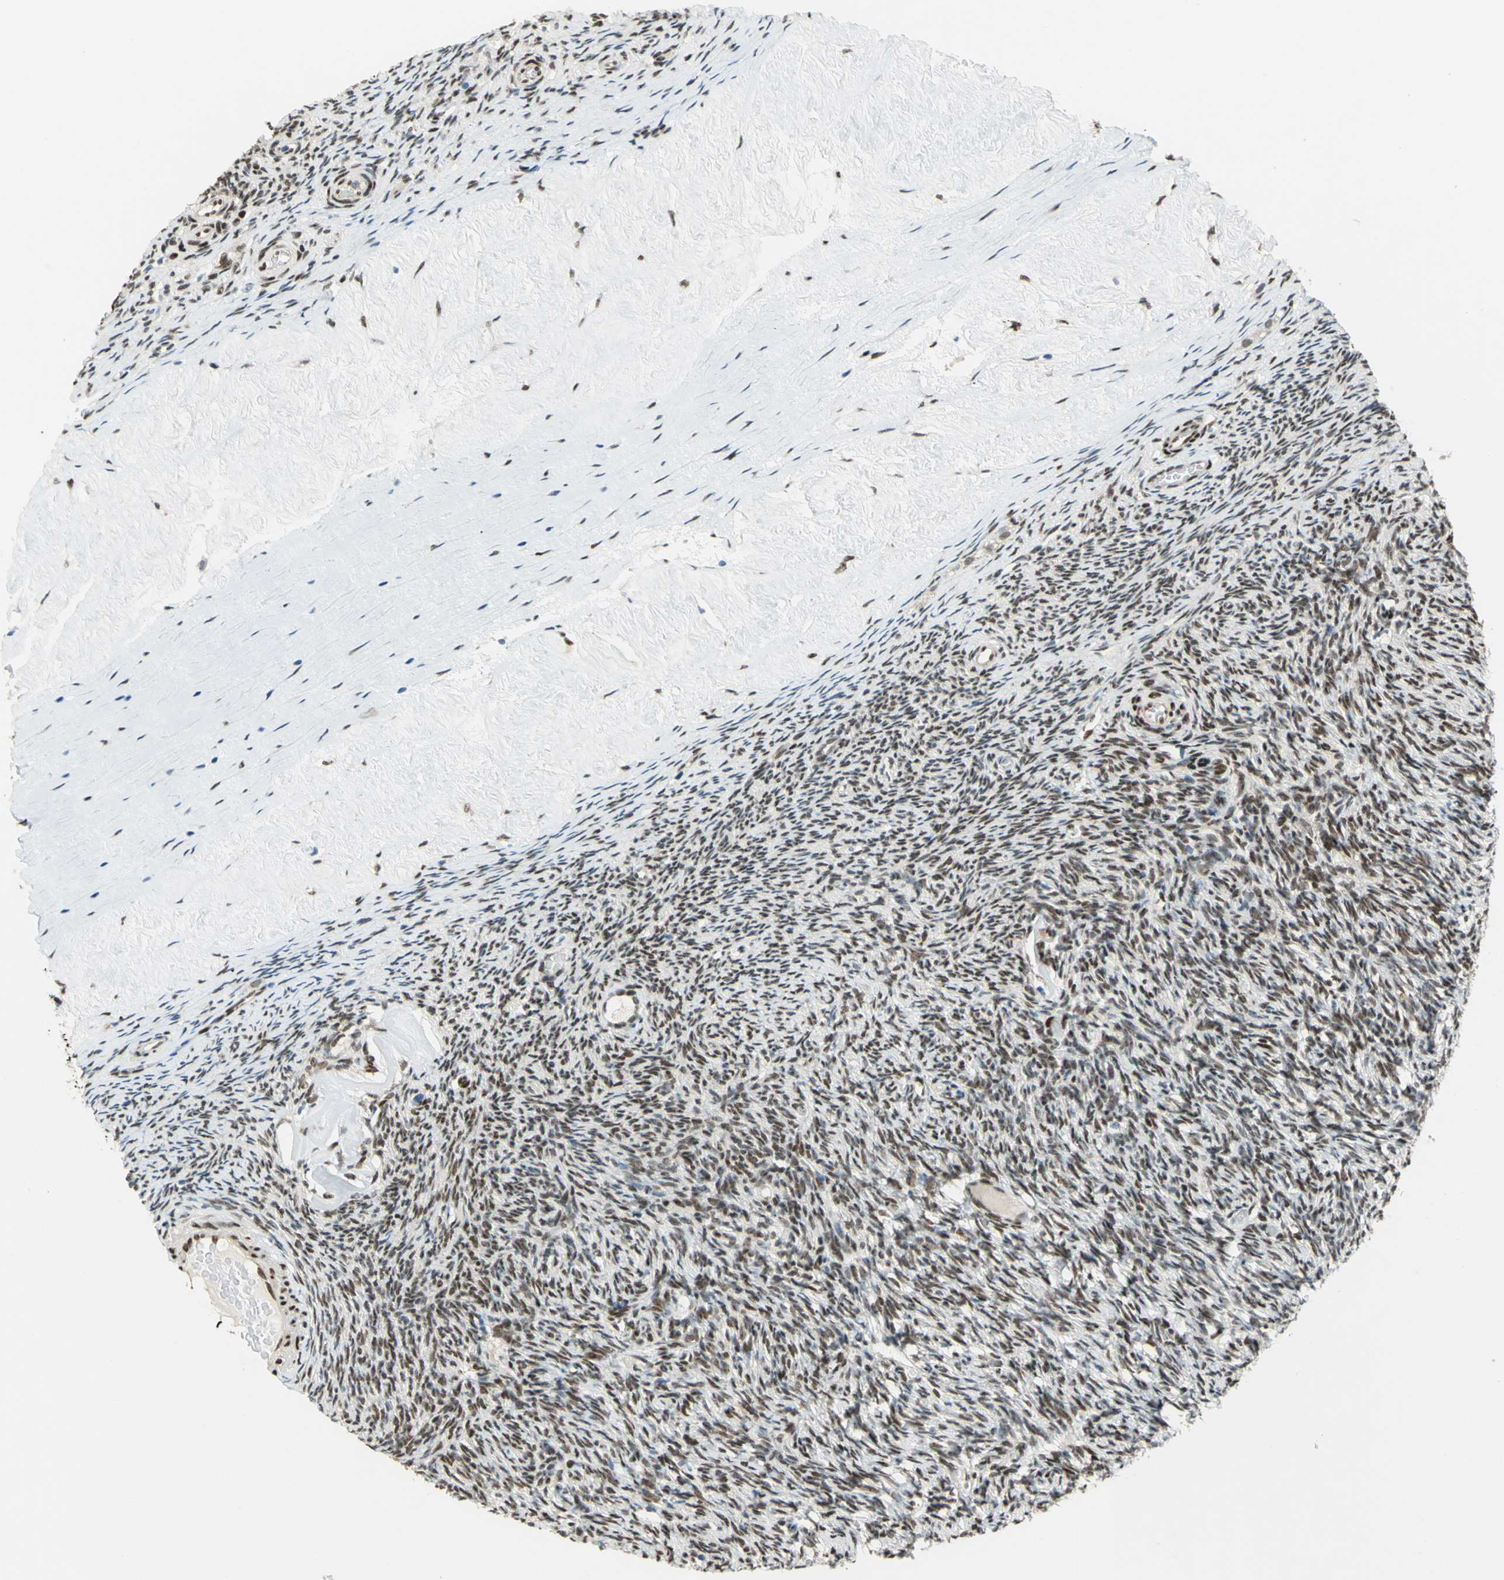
{"staining": {"intensity": "strong", "quantity": ">75%", "location": "nuclear"}, "tissue": "ovary", "cell_type": "Ovarian stroma cells", "image_type": "normal", "snomed": [{"axis": "morphology", "description": "Normal tissue, NOS"}, {"axis": "topography", "description": "Ovary"}], "caption": "Ovary stained with DAB IHC demonstrates high levels of strong nuclear positivity in approximately >75% of ovarian stroma cells.", "gene": "RBFOX2", "patient": {"sex": "female", "age": 60}}